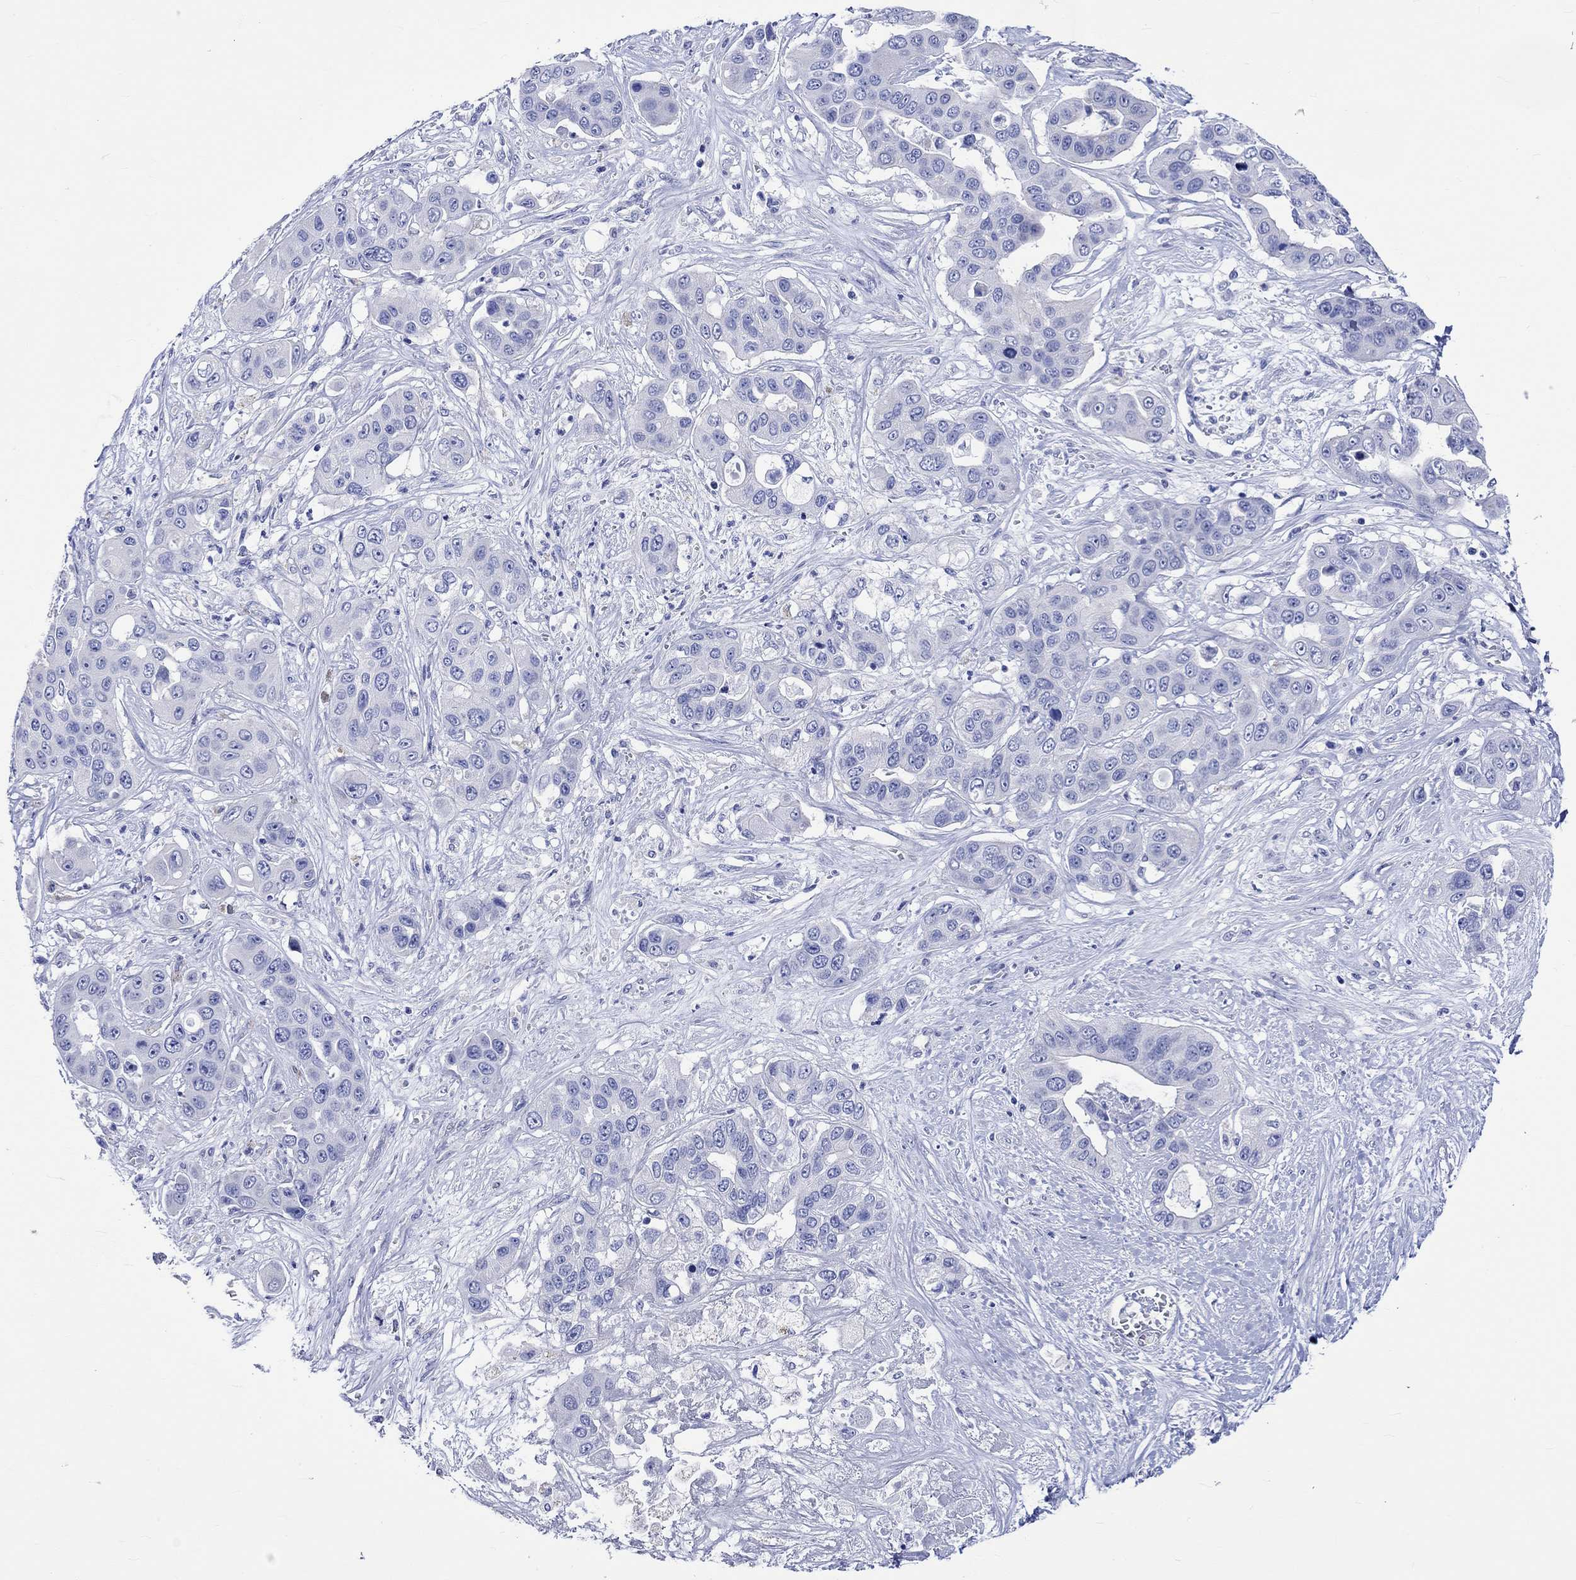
{"staining": {"intensity": "negative", "quantity": "none", "location": "none"}, "tissue": "liver cancer", "cell_type": "Tumor cells", "image_type": "cancer", "snomed": [{"axis": "morphology", "description": "Cholangiocarcinoma"}, {"axis": "topography", "description": "Liver"}], "caption": "There is no significant expression in tumor cells of cholangiocarcinoma (liver).", "gene": "HARBI1", "patient": {"sex": "female", "age": 52}}